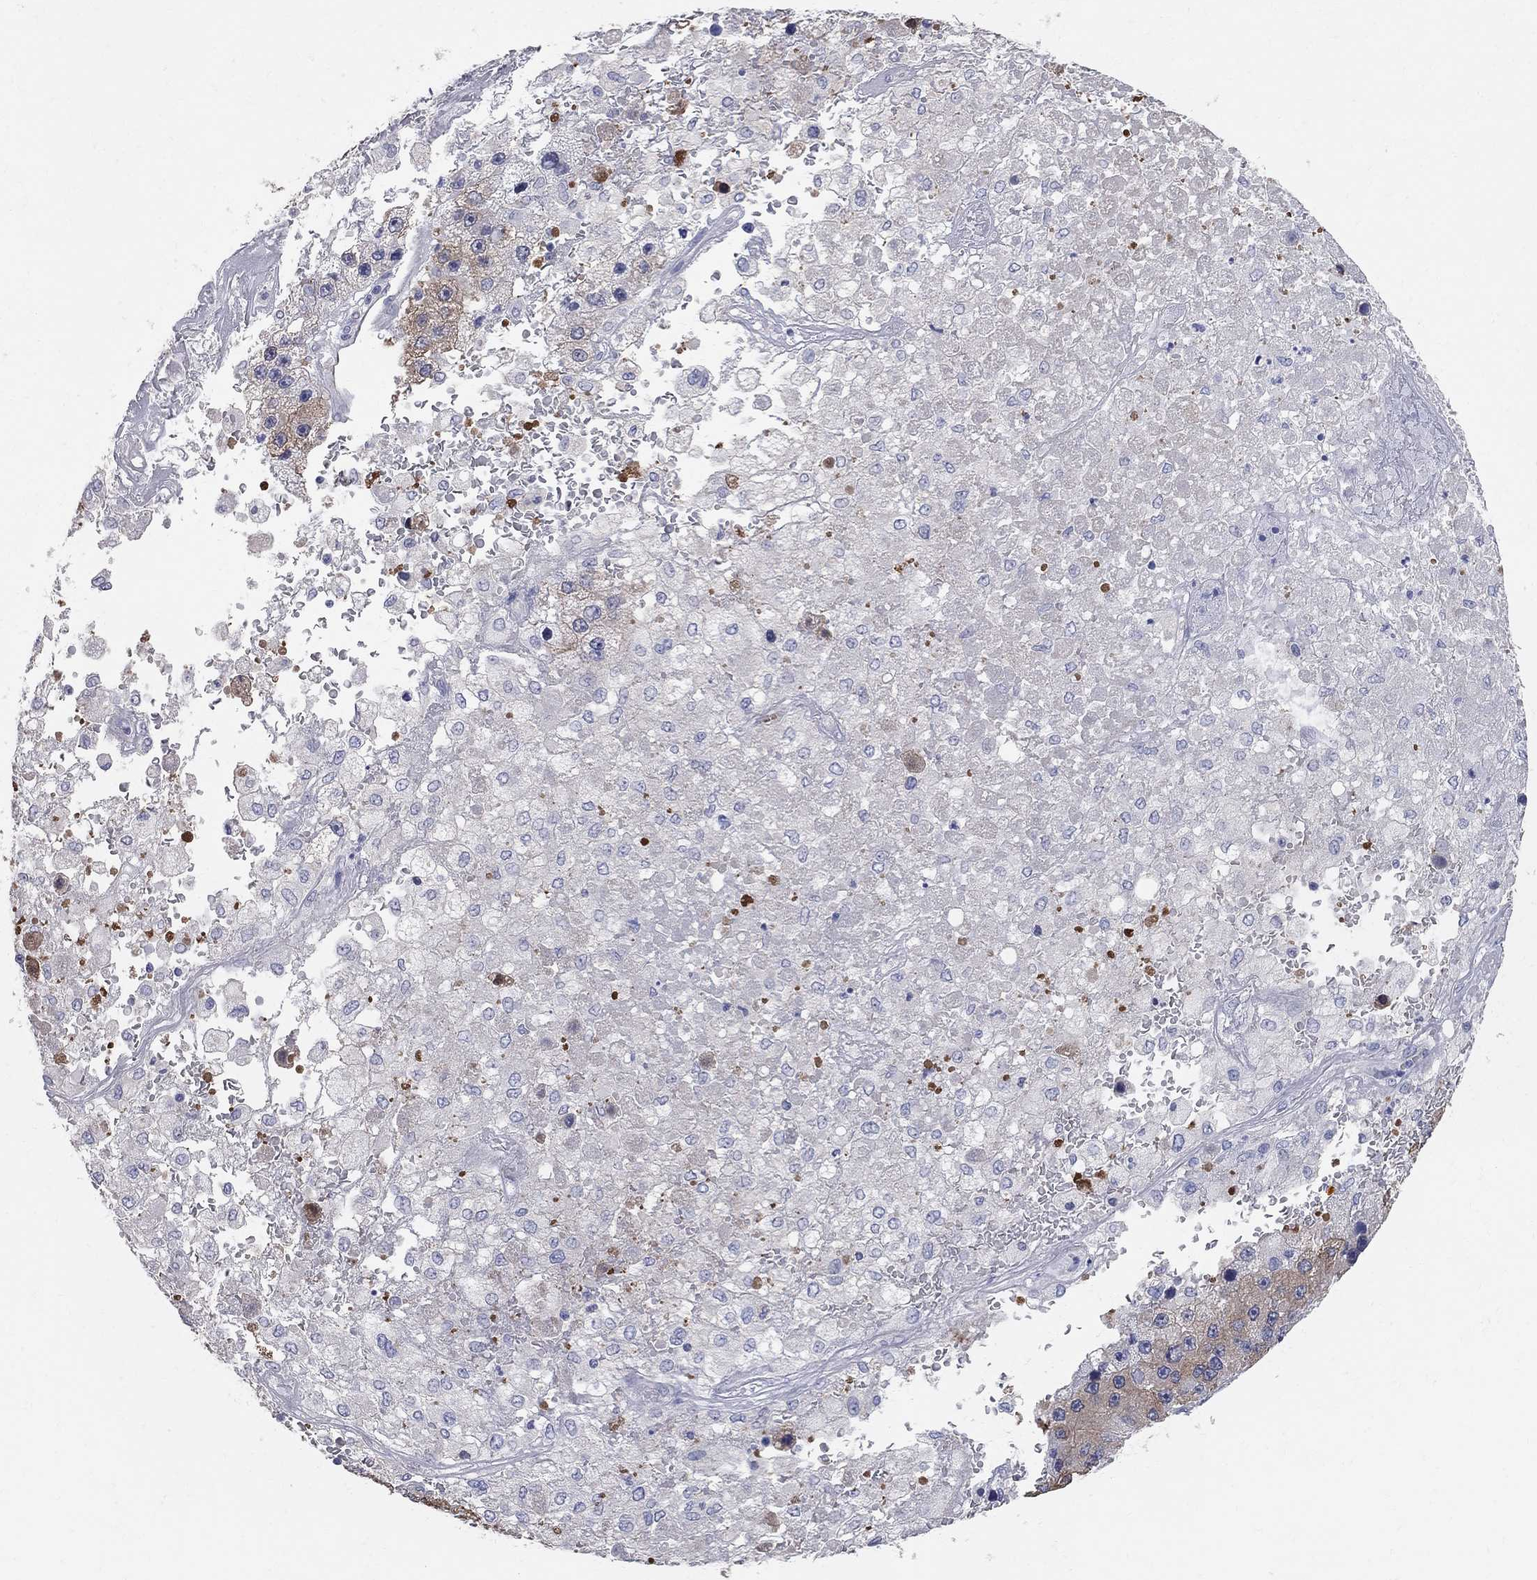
{"staining": {"intensity": "negative", "quantity": "none", "location": "none"}, "tissue": "liver cancer", "cell_type": "Tumor cells", "image_type": "cancer", "snomed": [{"axis": "morphology", "description": "Carcinoma, Hepatocellular, NOS"}, {"axis": "topography", "description": "Liver"}], "caption": "Immunohistochemical staining of human liver hepatocellular carcinoma shows no significant expression in tumor cells. (DAB immunohistochemistry visualized using brightfield microscopy, high magnification).", "gene": "AOX1", "patient": {"sex": "female", "age": 73}}